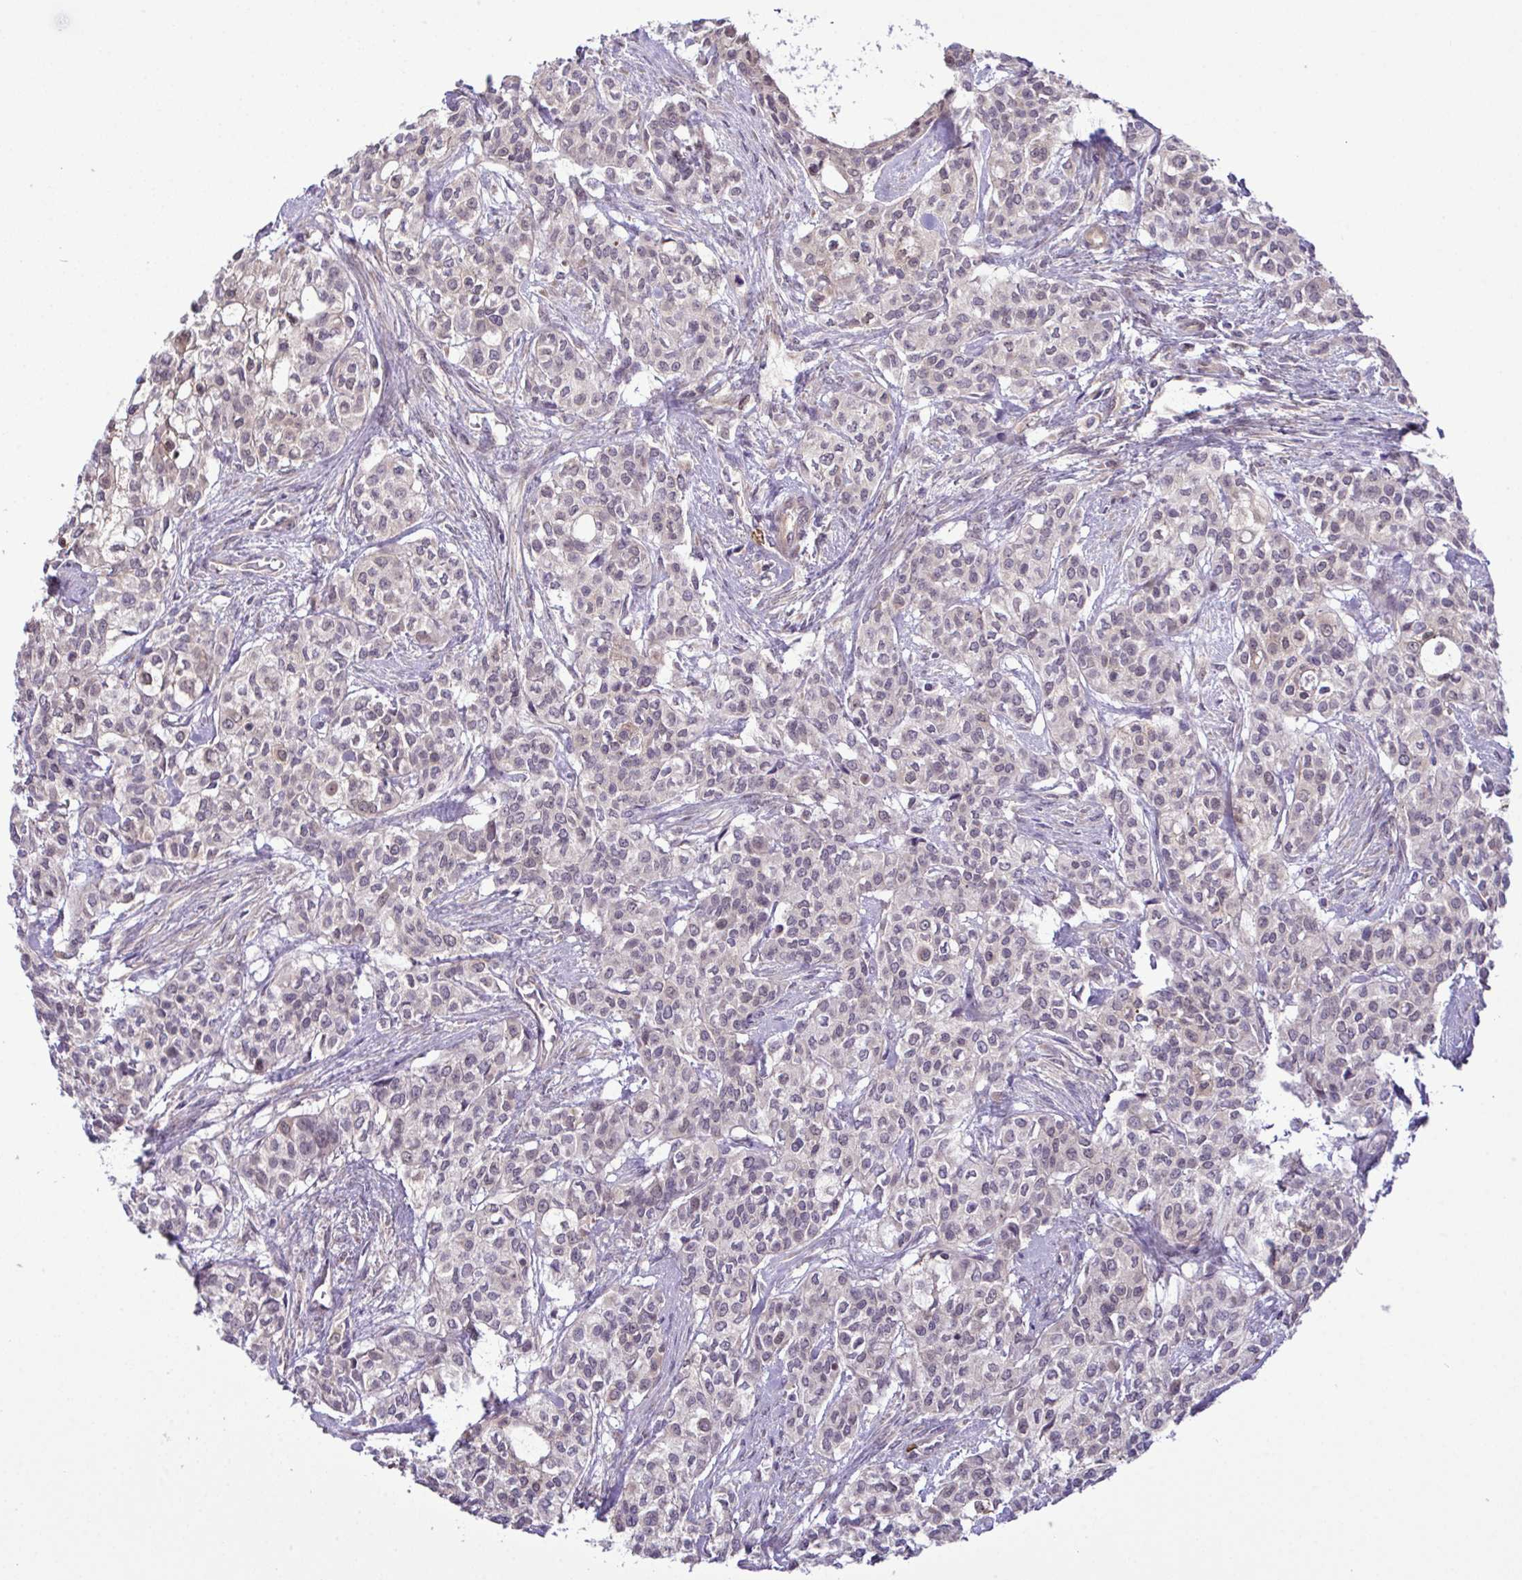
{"staining": {"intensity": "moderate", "quantity": "25%-75%", "location": "cytoplasmic/membranous,nuclear"}, "tissue": "head and neck cancer", "cell_type": "Tumor cells", "image_type": "cancer", "snomed": [{"axis": "morphology", "description": "Adenocarcinoma, NOS"}, {"axis": "topography", "description": "Head-Neck"}], "caption": "There is medium levels of moderate cytoplasmic/membranous and nuclear expression in tumor cells of head and neck adenocarcinoma, as demonstrated by immunohistochemical staining (brown color).", "gene": "CMPK1", "patient": {"sex": "male", "age": 81}}